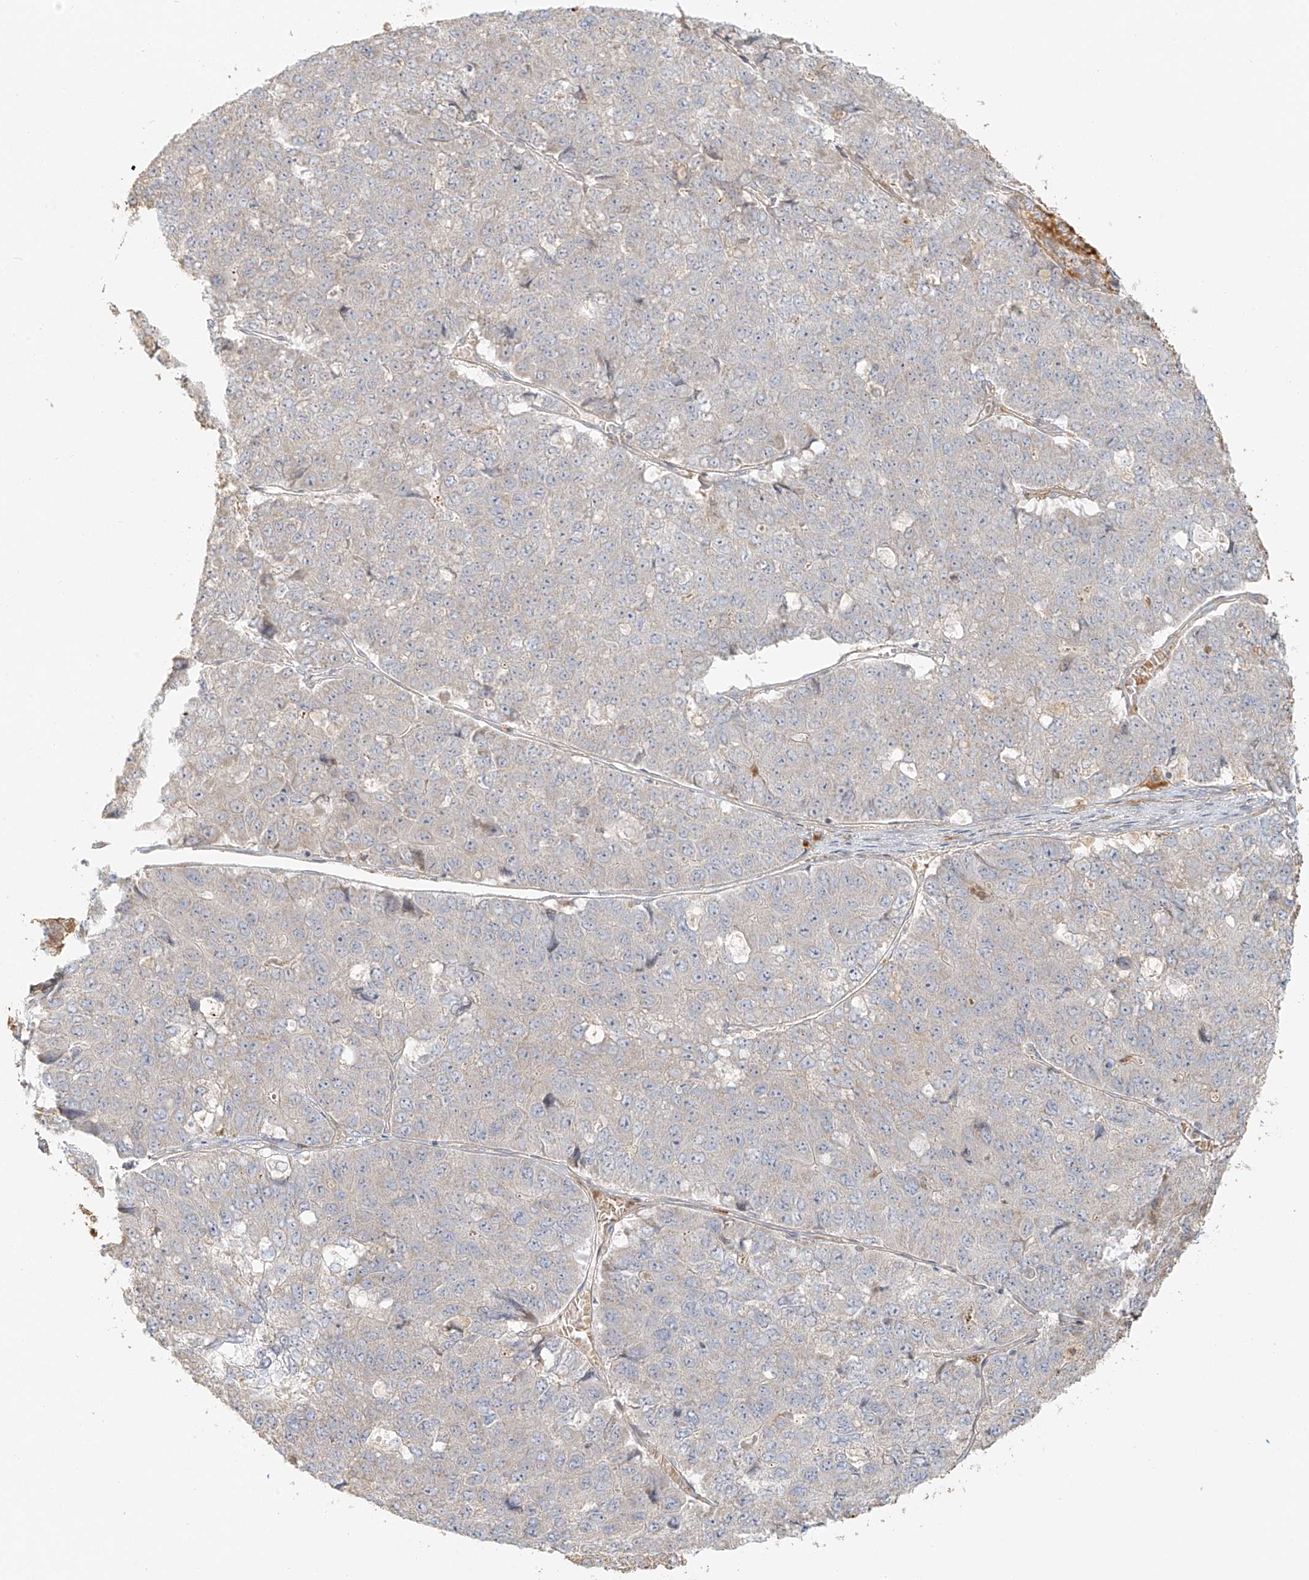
{"staining": {"intensity": "negative", "quantity": "none", "location": "none"}, "tissue": "pancreatic cancer", "cell_type": "Tumor cells", "image_type": "cancer", "snomed": [{"axis": "morphology", "description": "Adenocarcinoma, NOS"}, {"axis": "topography", "description": "Pancreas"}], "caption": "Image shows no protein expression in tumor cells of pancreatic cancer tissue. The staining was performed using DAB to visualize the protein expression in brown, while the nuclei were stained in blue with hematoxylin (Magnification: 20x).", "gene": "MIPEP", "patient": {"sex": "male", "age": 50}}